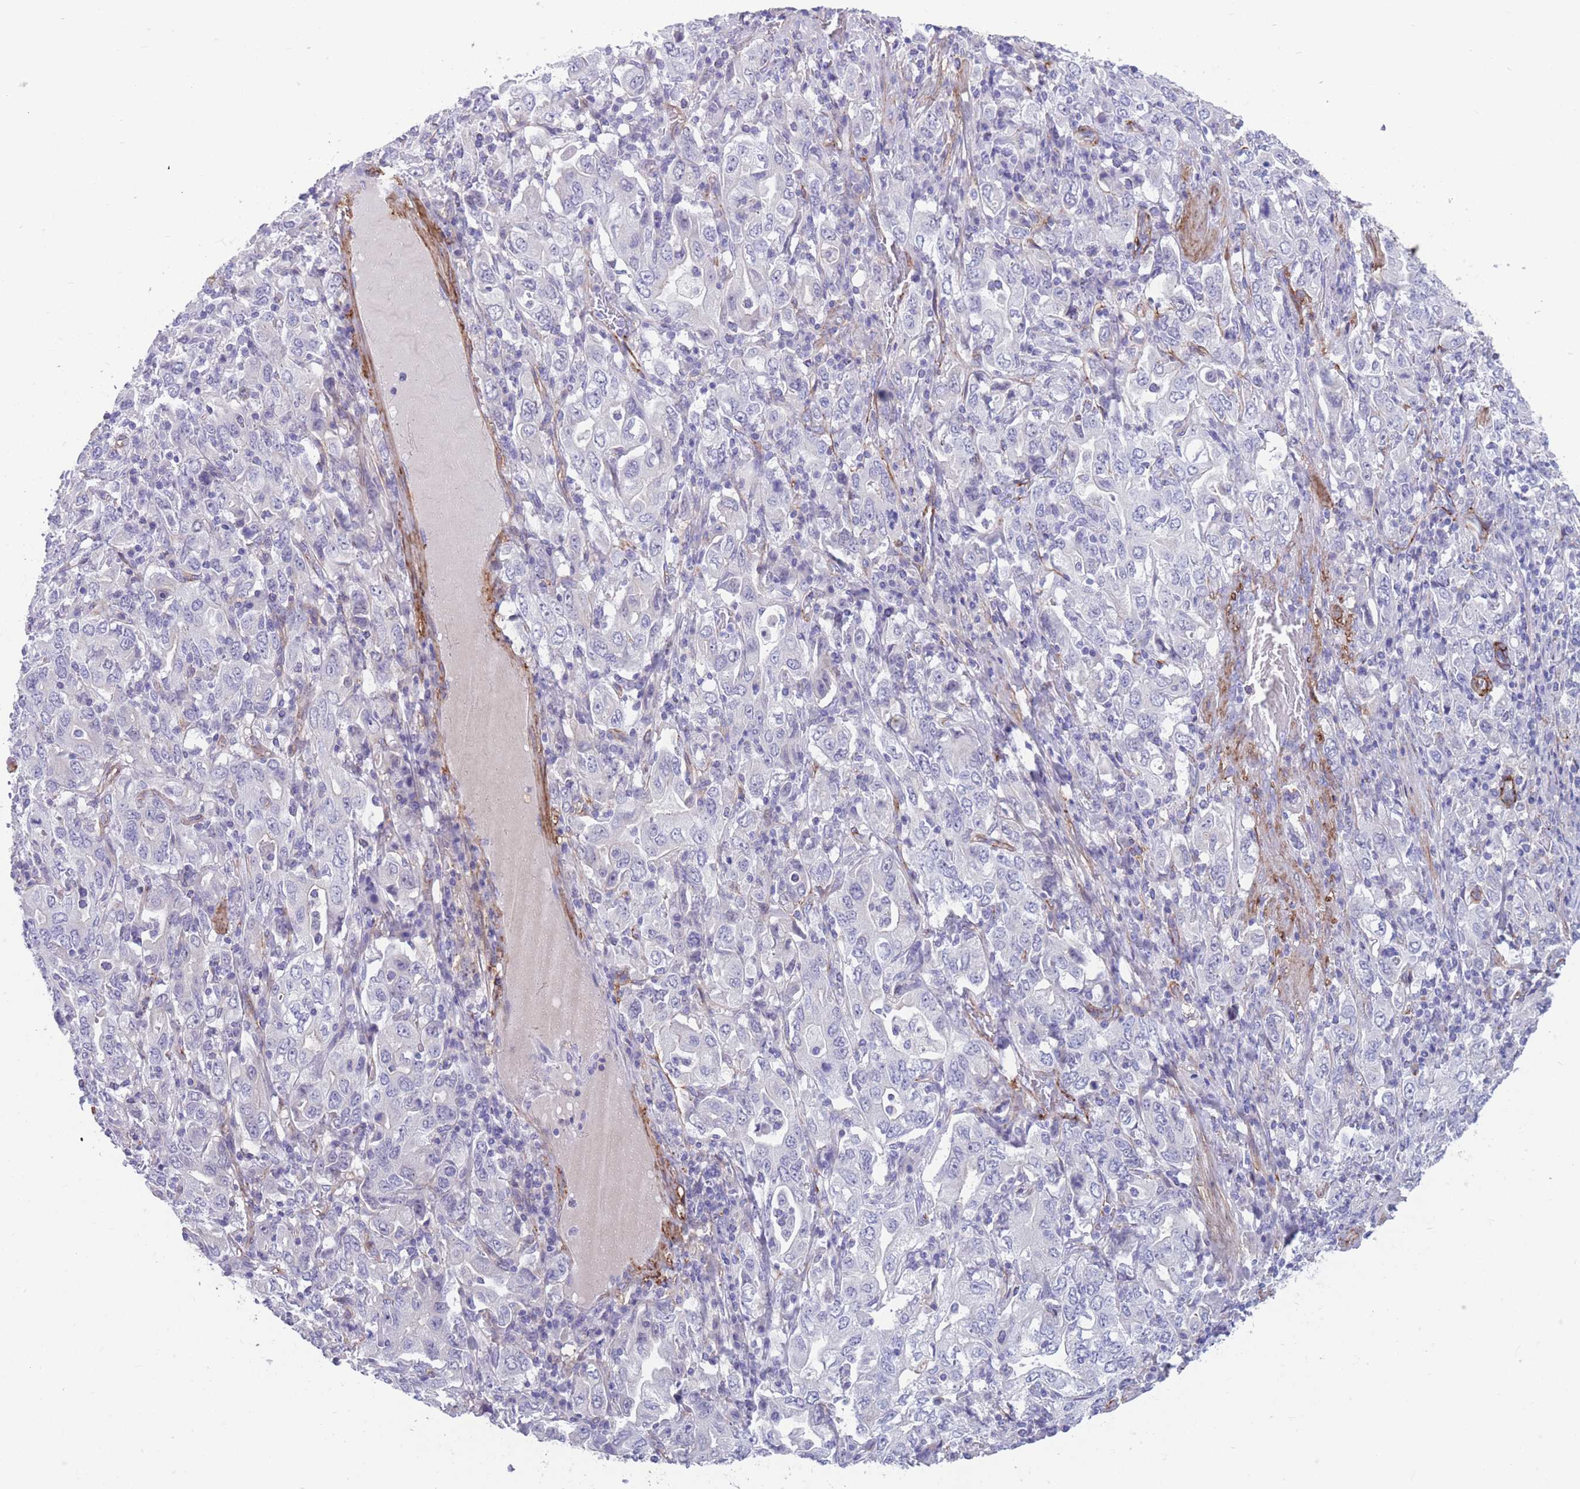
{"staining": {"intensity": "negative", "quantity": "none", "location": "none"}, "tissue": "stomach cancer", "cell_type": "Tumor cells", "image_type": "cancer", "snomed": [{"axis": "morphology", "description": "Adenocarcinoma, NOS"}, {"axis": "topography", "description": "Stomach, upper"}, {"axis": "topography", "description": "Stomach"}], "caption": "Image shows no protein staining in tumor cells of adenocarcinoma (stomach) tissue.", "gene": "DPYD", "patient": {"sex": "male", "age": 62}}